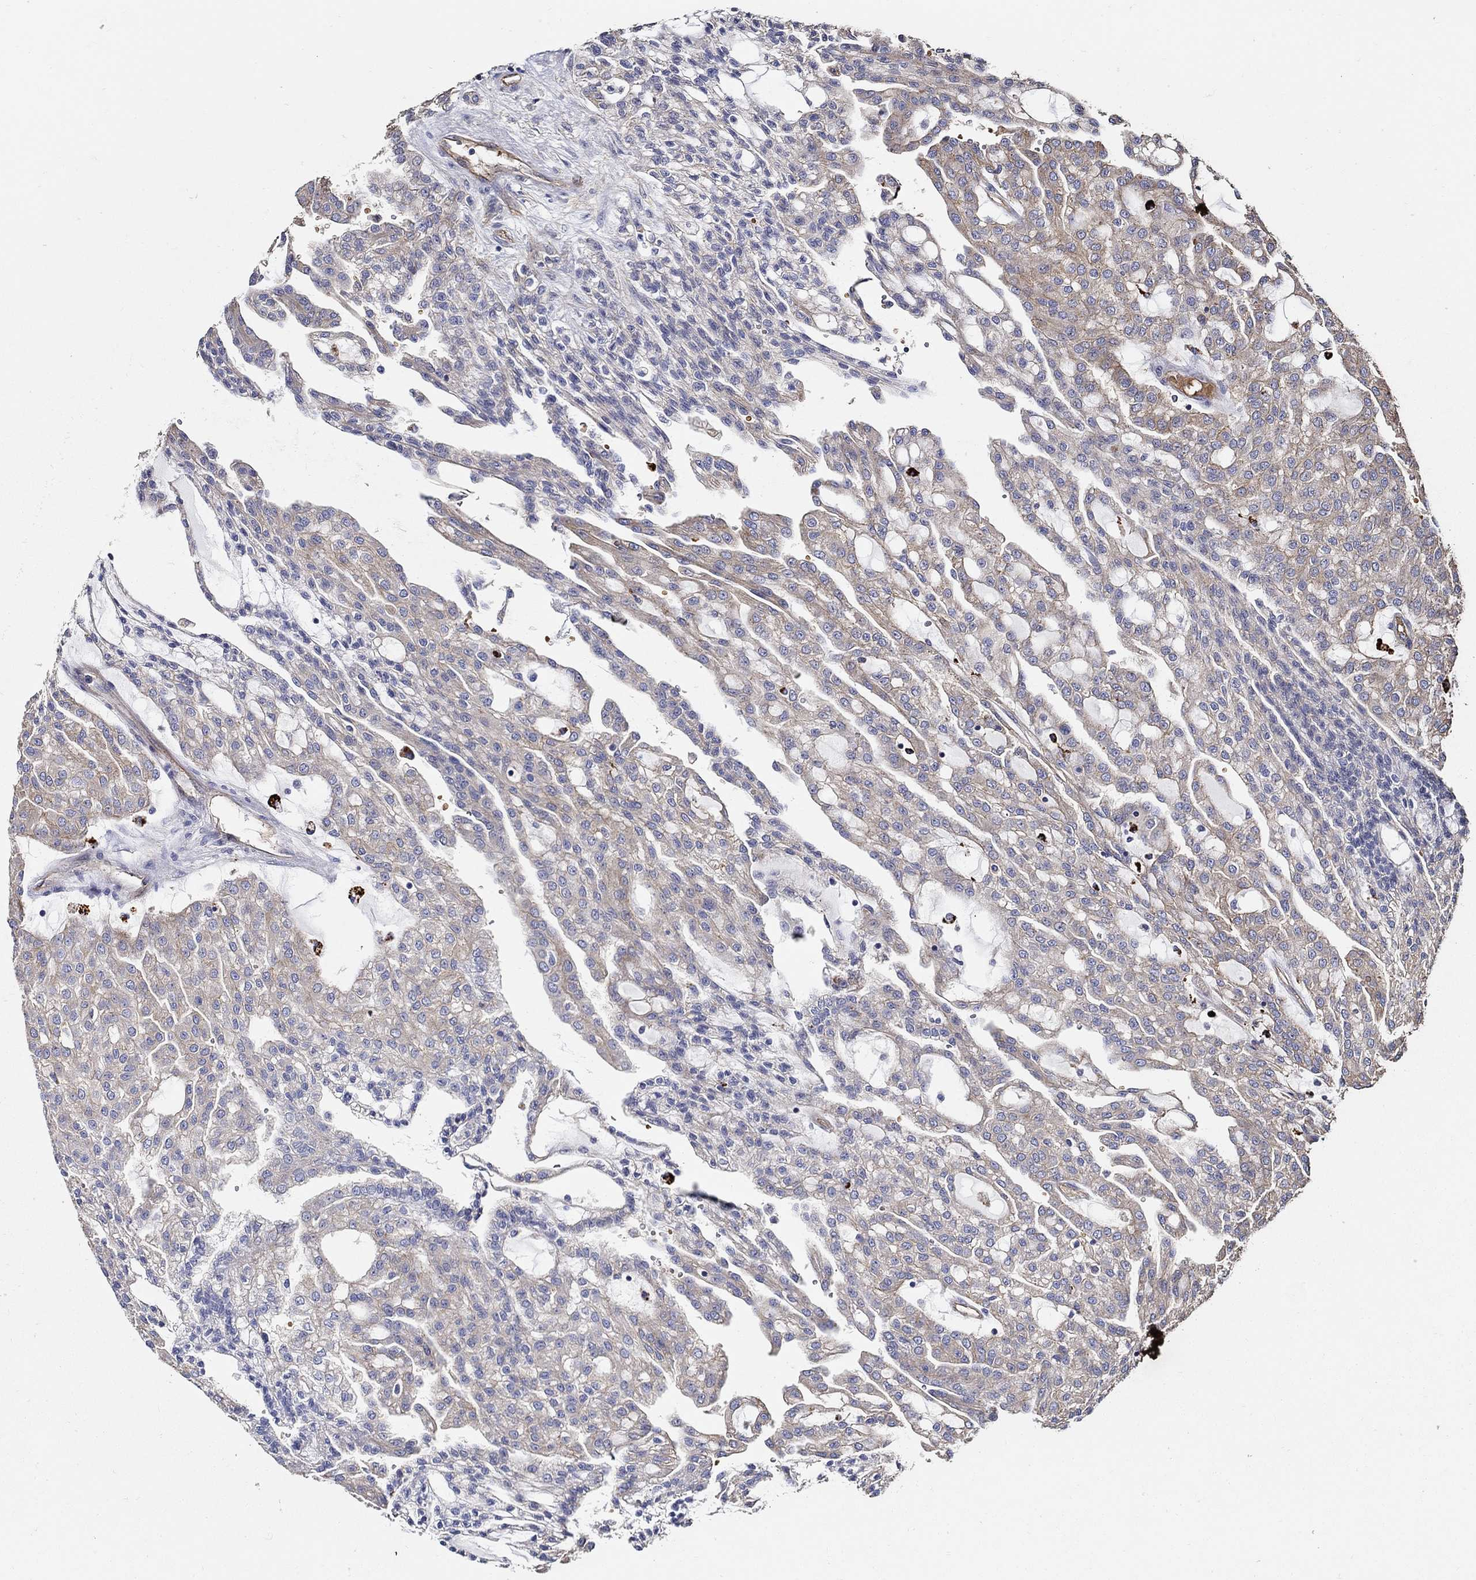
{"staining": {"intensity": "strong", "quantity": "<25%", "location": "cytoplasmic/membranous"}, "tissue": "renal cancer", "cell_type": "Tumor cells", "image_type": "cancer", "snomed": [{"axis": "morphology", "description": "Adenocarcinoma, NOS"}, {"axis": "topography", "description": "Kidney"}], "caption": "A brown stain highlights strong cytoplasmic/membranous positivity of a protein in renal cancer tumor cells.", "gene": "APBB3", "patient": {"sex": "male", "age": 63}}